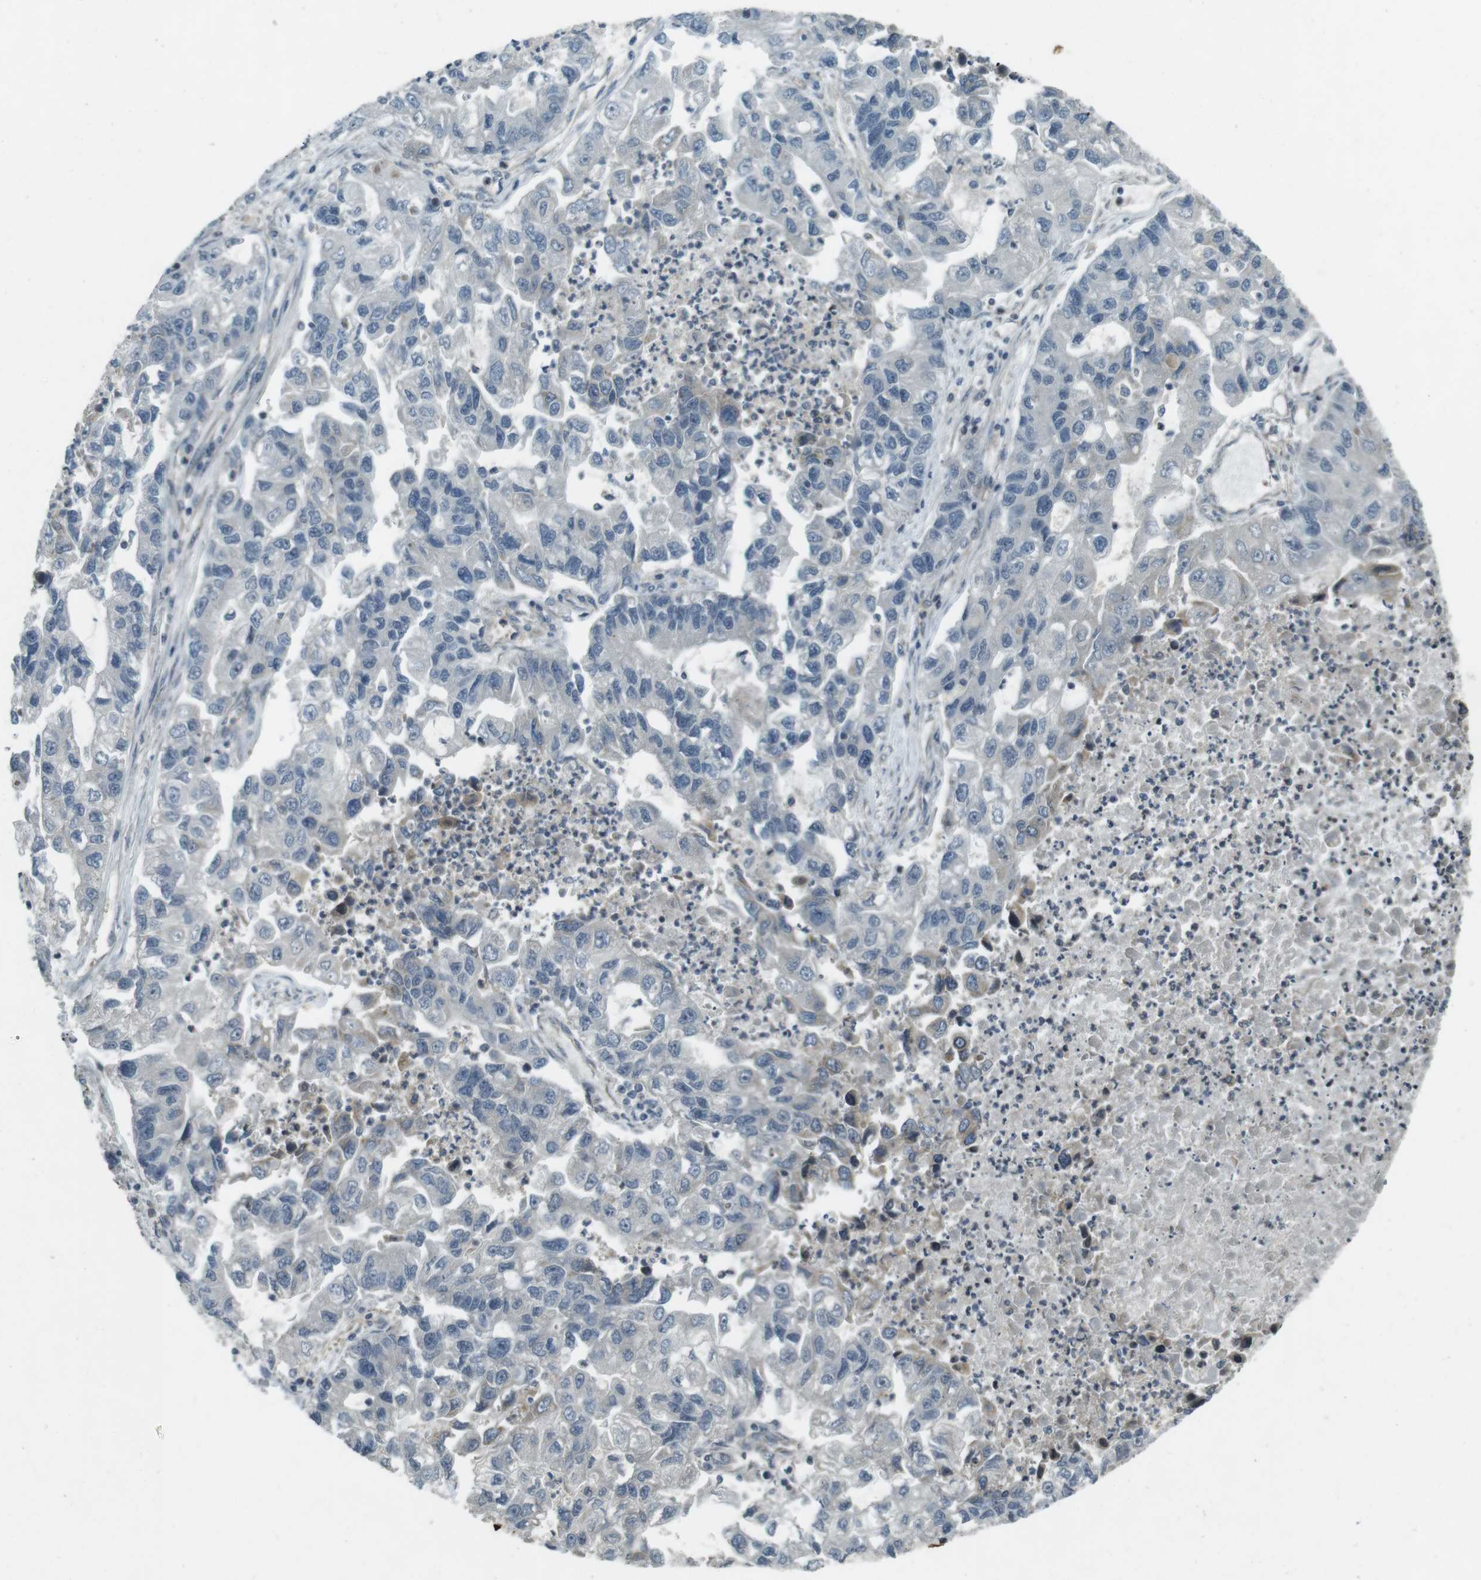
{"staining": {"intensity": "negative", "quantity": "none", "location": "none"}, "tissue": "lung cancer", "cell_type": "Tumor cells", "image_type": "cancer", "snomed": [{"axis": "morphology", "description": "Adenocarcinoma, NOS"}, {"axis": "topography", "description": "Lung"}], "caption": "IHC of human lung cancer demonstrates no positivity in tumor cells.", "gene": "ZYX", "patient": {"sex": "female", "age": 51}}